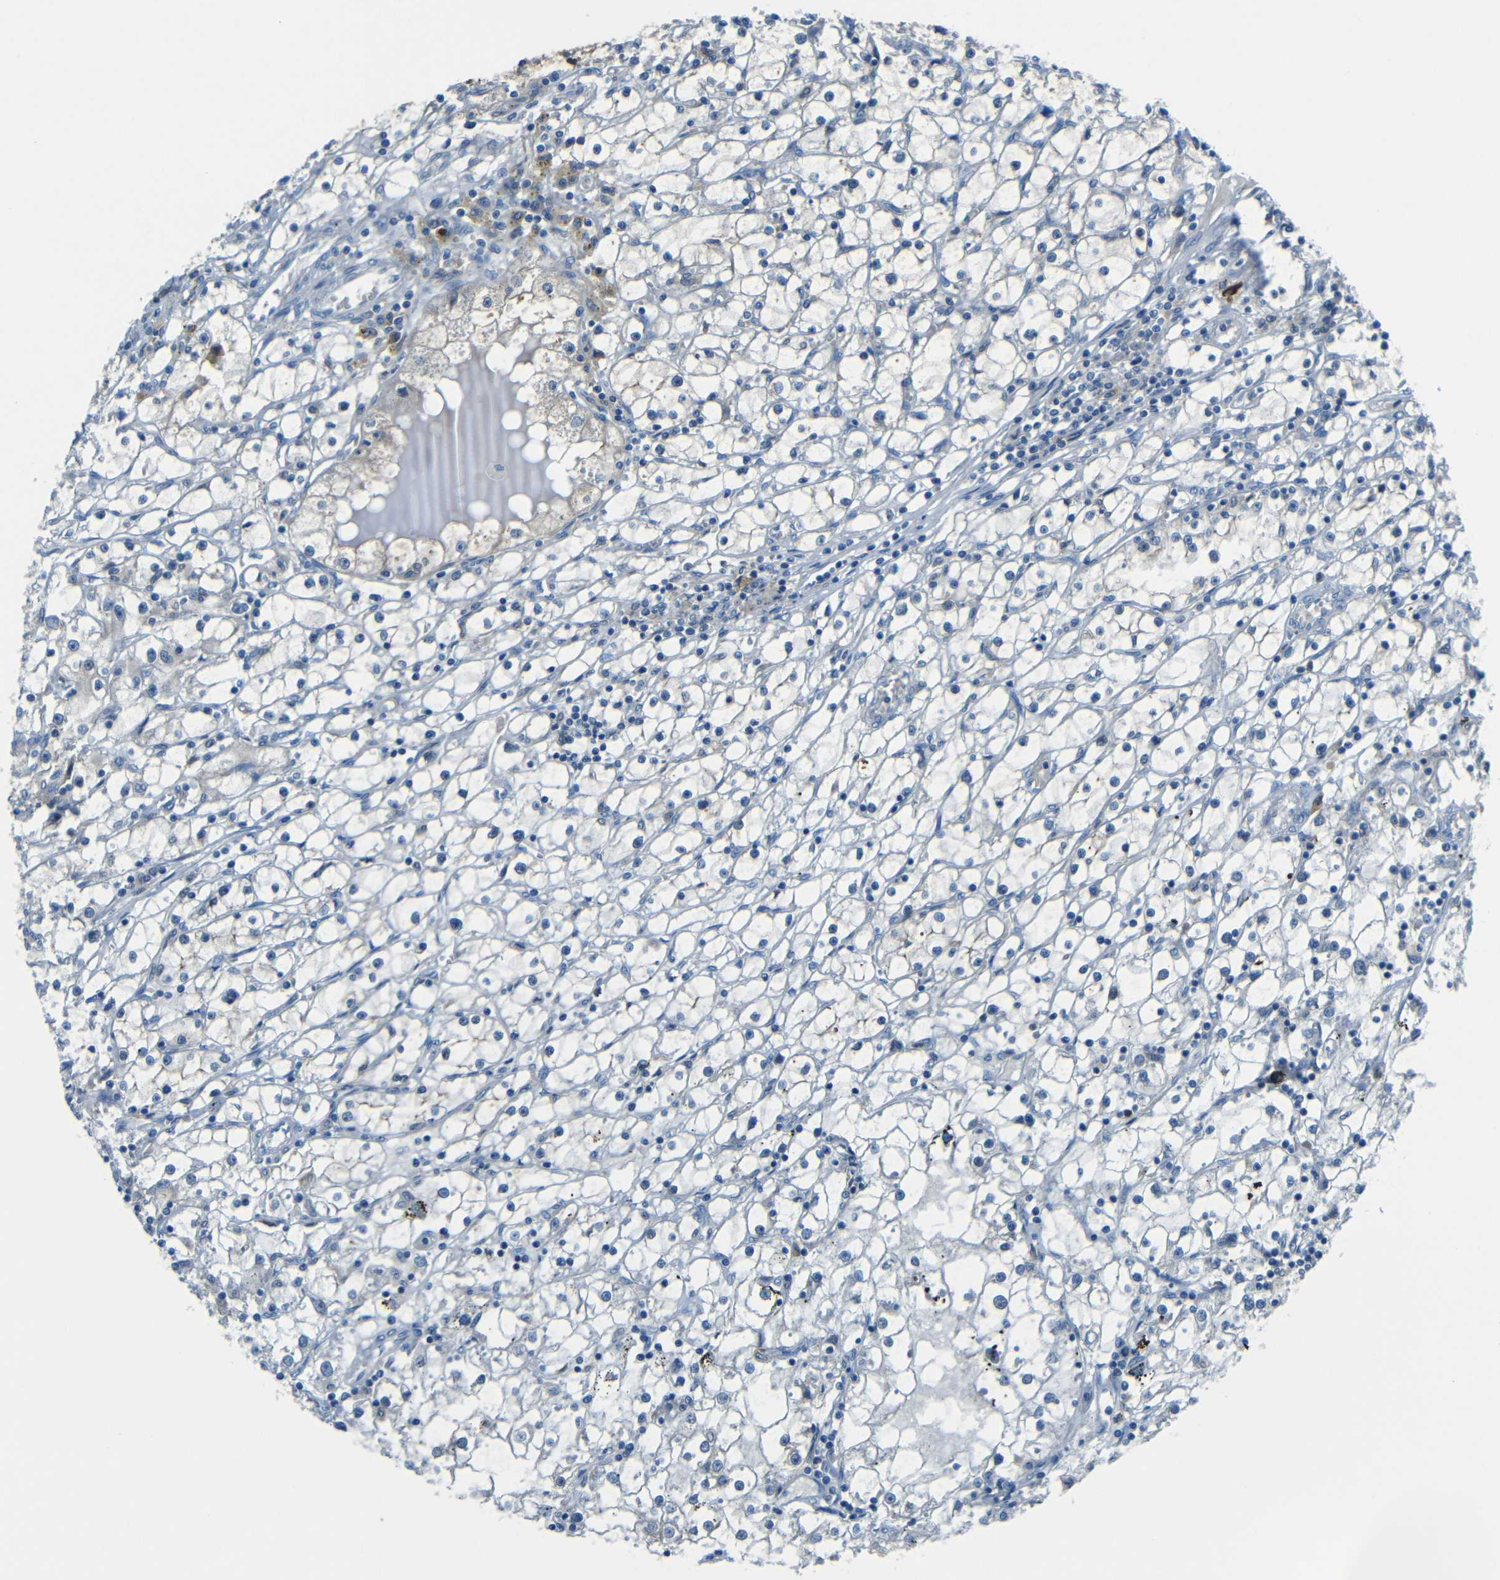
{"staining": {"intensity": "moderate", "quantity": "<25%", "location": "cytoplasmic/membranous"}, "tissue": "renal cancer", "cell_type": "Tumor cells", "image_type": "cancer", "snomed": [{"axis": "morphology", "description": "Adenocarcinoma, NOS"}, {"axis": "topography", "description": "Kidney"}], "caption": "IHC staining of renal adenocarcinoma, which displays low levels of moderate cytoplasmic/membranous positivity in approximately <25% of tumor cells indicating moderate cytoplasmic/membranous protein positivity. The staining was performed using DAB (brown) for protein detection and nuclei were counterstained in hematoxylin (blue).", "gene": "CYP26B1", "patient": {"sex": "male", "age": 56}}